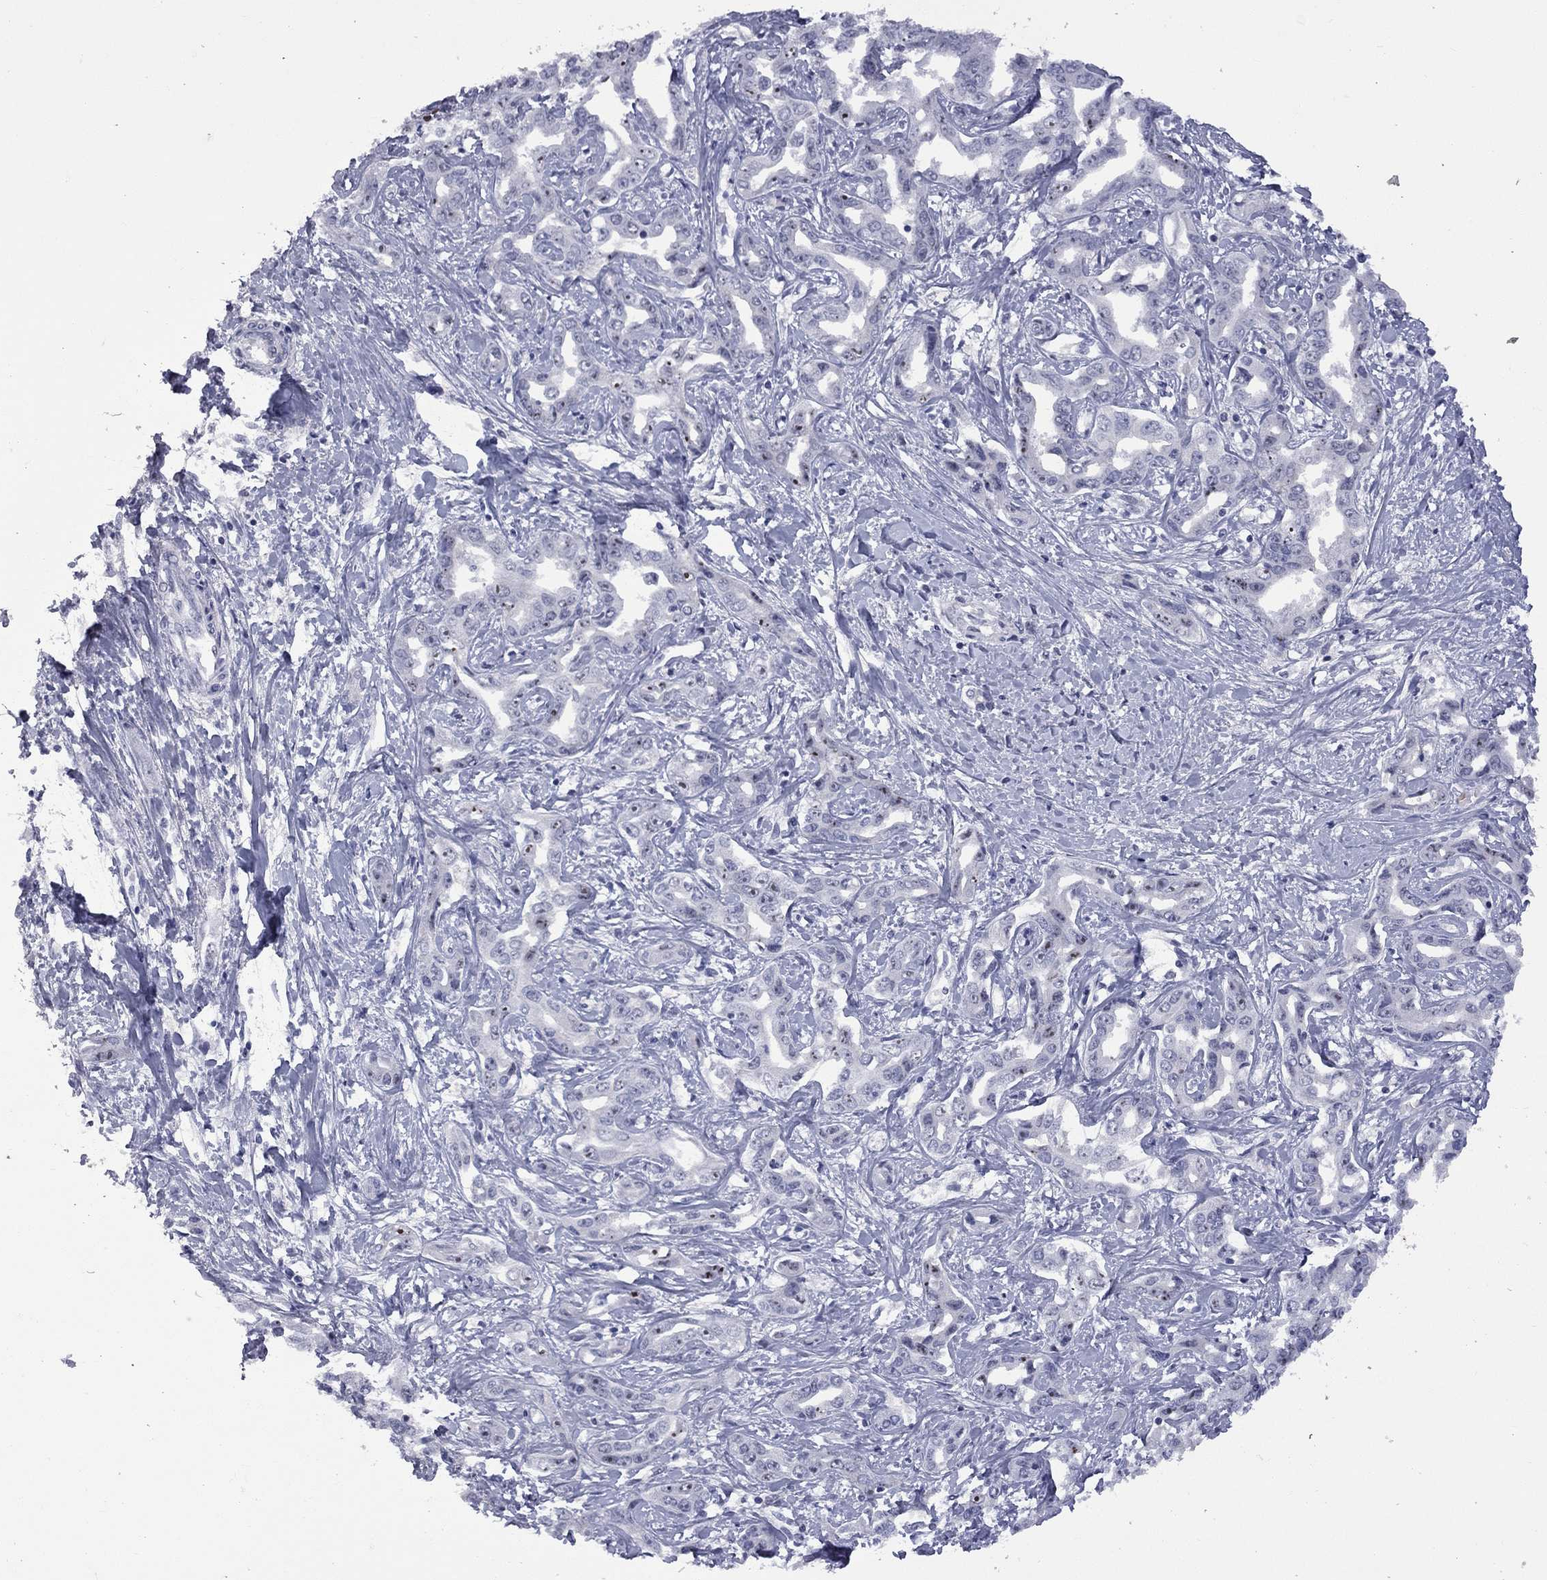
{"staining": {"intensity": "strong", "quantity": "<25%", "location": "nuclear"}, "tissue": "liver cancer", "cell_type": "Tumor cells", "image_type": "cancer", "snomed": [{"axis": "morphology", "description": "Cholangiocarcinoma"}, {"axis": "topography", "description": "Liver"}], "caption": "Immunohistochemistry (IHC) histopathology image of neoplastic tissue: human liver cancer (cholangiocarcinoma) stained using IHC displays medium levels of strong protein expression localized specifically in the nuclear of tumor cells, appearing as a nuclear brown color.", "gene": "GSG1L", "patient": {"sex": "male", "age": 59}}